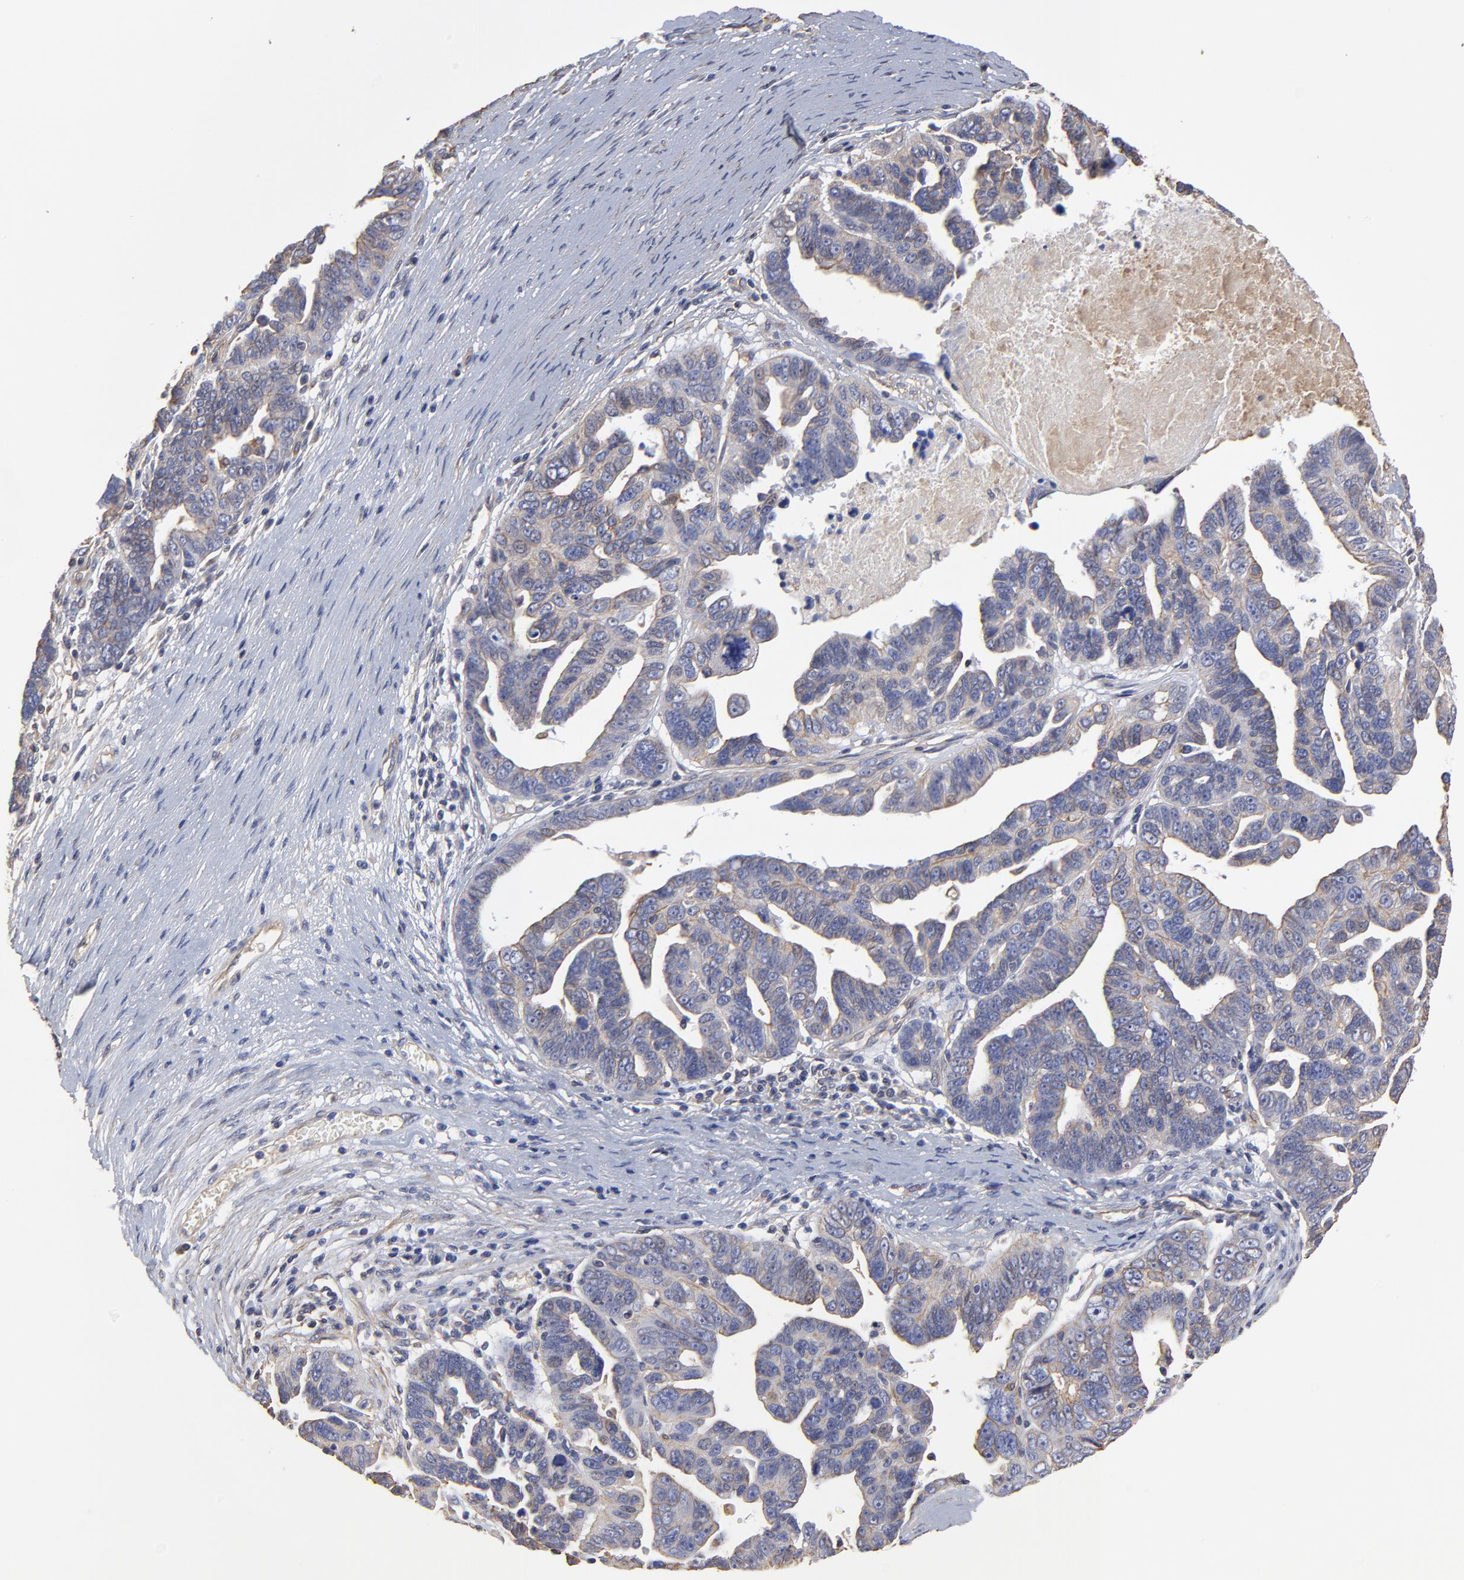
{"staining": {"intensity": "weak", "quantity": ">75%", "location": "cytoplasmic/membranous"}, "tissue": "ovarian cancer", "cell_type": "Tumor cells", "image_type": "cancer", "snomed": [{"axis": "morphology", "description": "Carcinoma, endometroid"}, {"axis": "morphology", "description": "Cystadenocarcinoma, serous, NOS"}, {"axis": "topography", "description": "Ovary"}], "caption": "Brown immunohistochemical staining in human endometroid carcinoma (ovarian) demonstrates weak cytoplasmic/membranous staining in about >75% of tumor cells.", "gene": "LRCH2", "patient": {"sex": "female", "age": 45}}